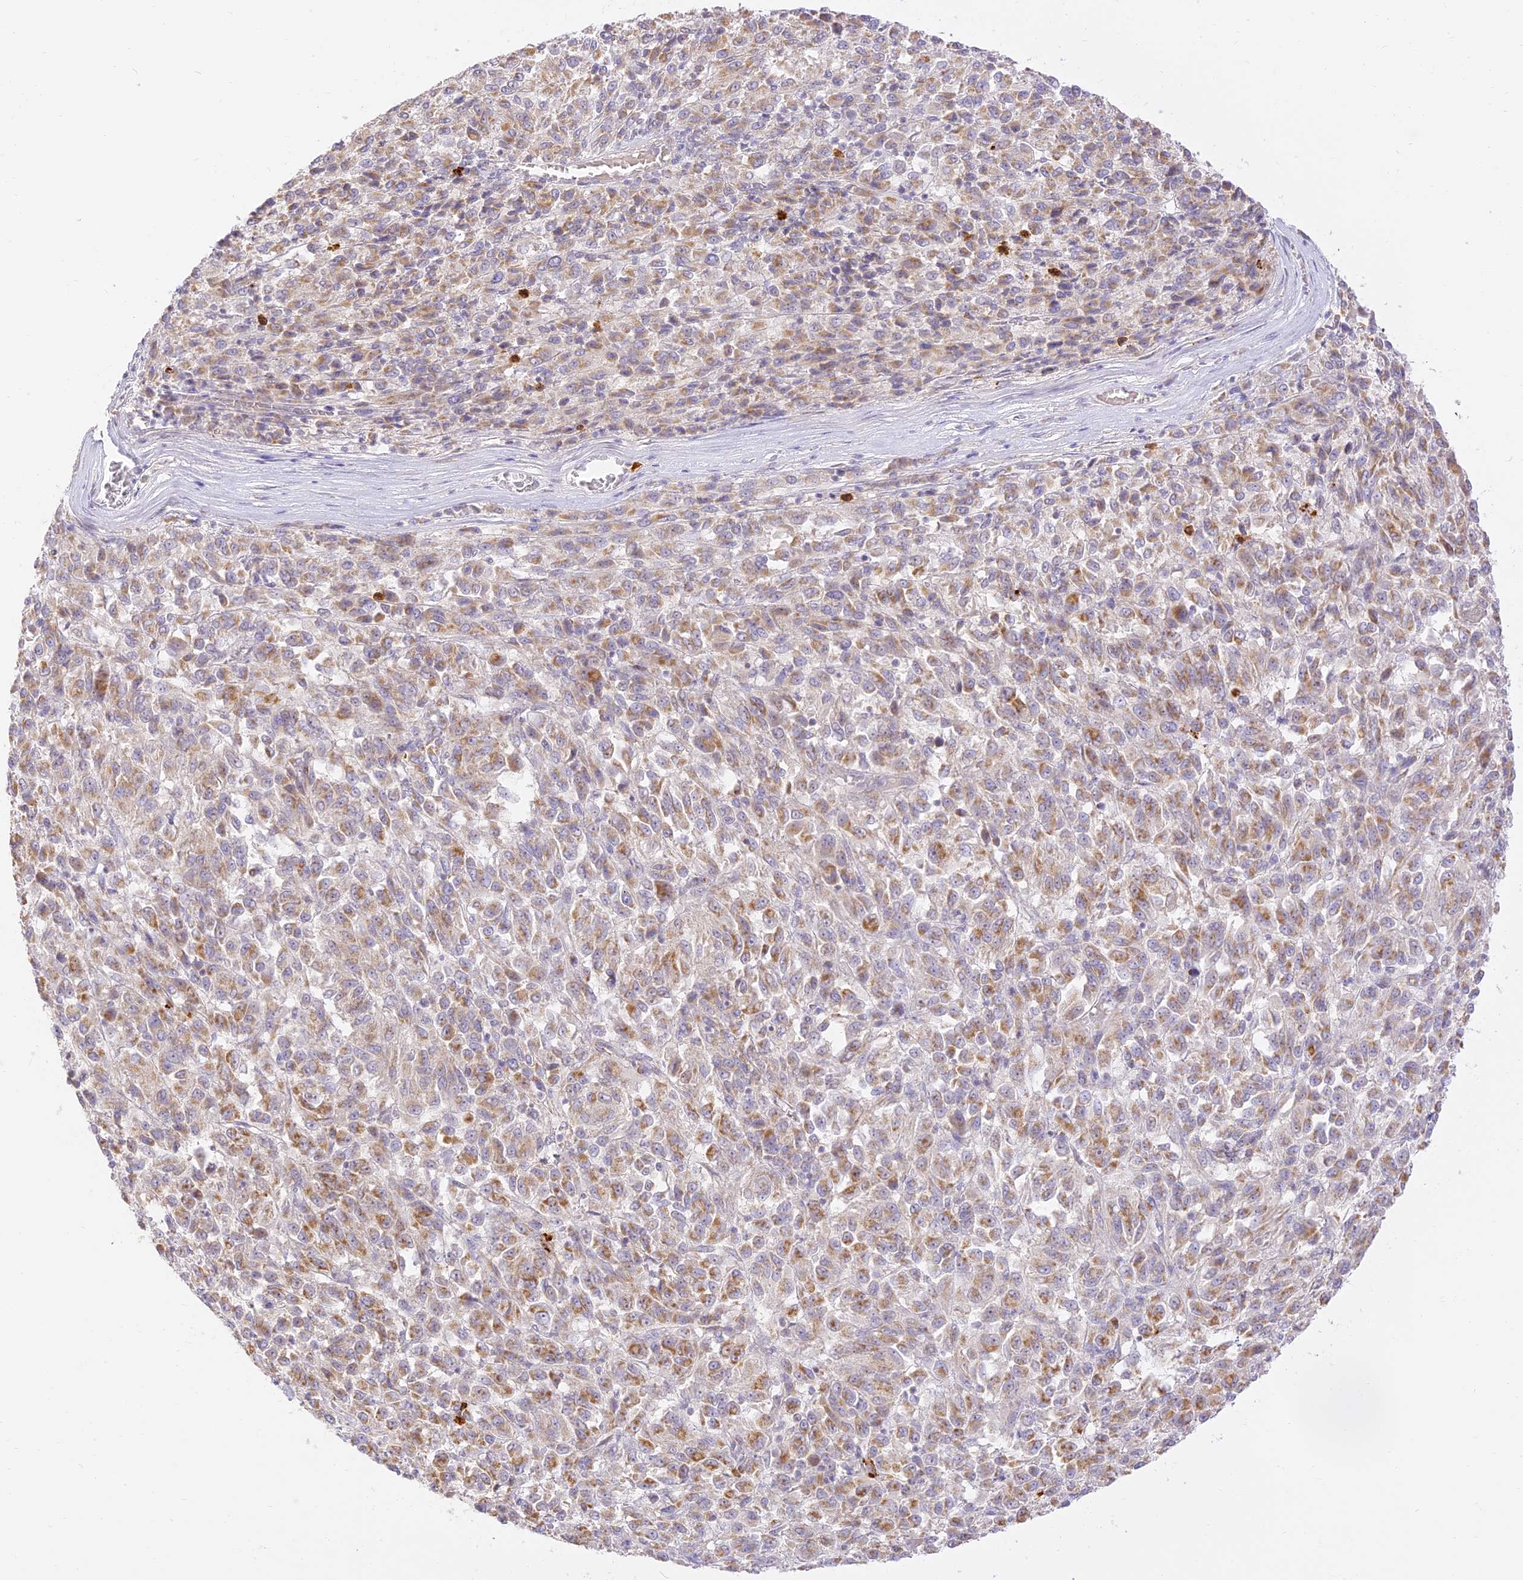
{"staining": {"intensity": "moderate", "quantity": ">75%", "location": "cytoplasmic/membranous"}, "tissue": "melanoma", "cell_type": "Tumor cells", "image_type": "cancer", "snomed": [{"axis": "morphology", "description": "Malignant melanoma, Metastatic site"}, {"axis": "topography", "description": "Lung"}], "caption": "Melanoma stained with DAB (3,3'-diaminobenzidine) IHC demonstrates medium levels of moderate cytoplasmic/membranous positivity in about >75% of tumor cells.", "gene": "LRRC15", "patient": {"sex": "male", "age": 64}}